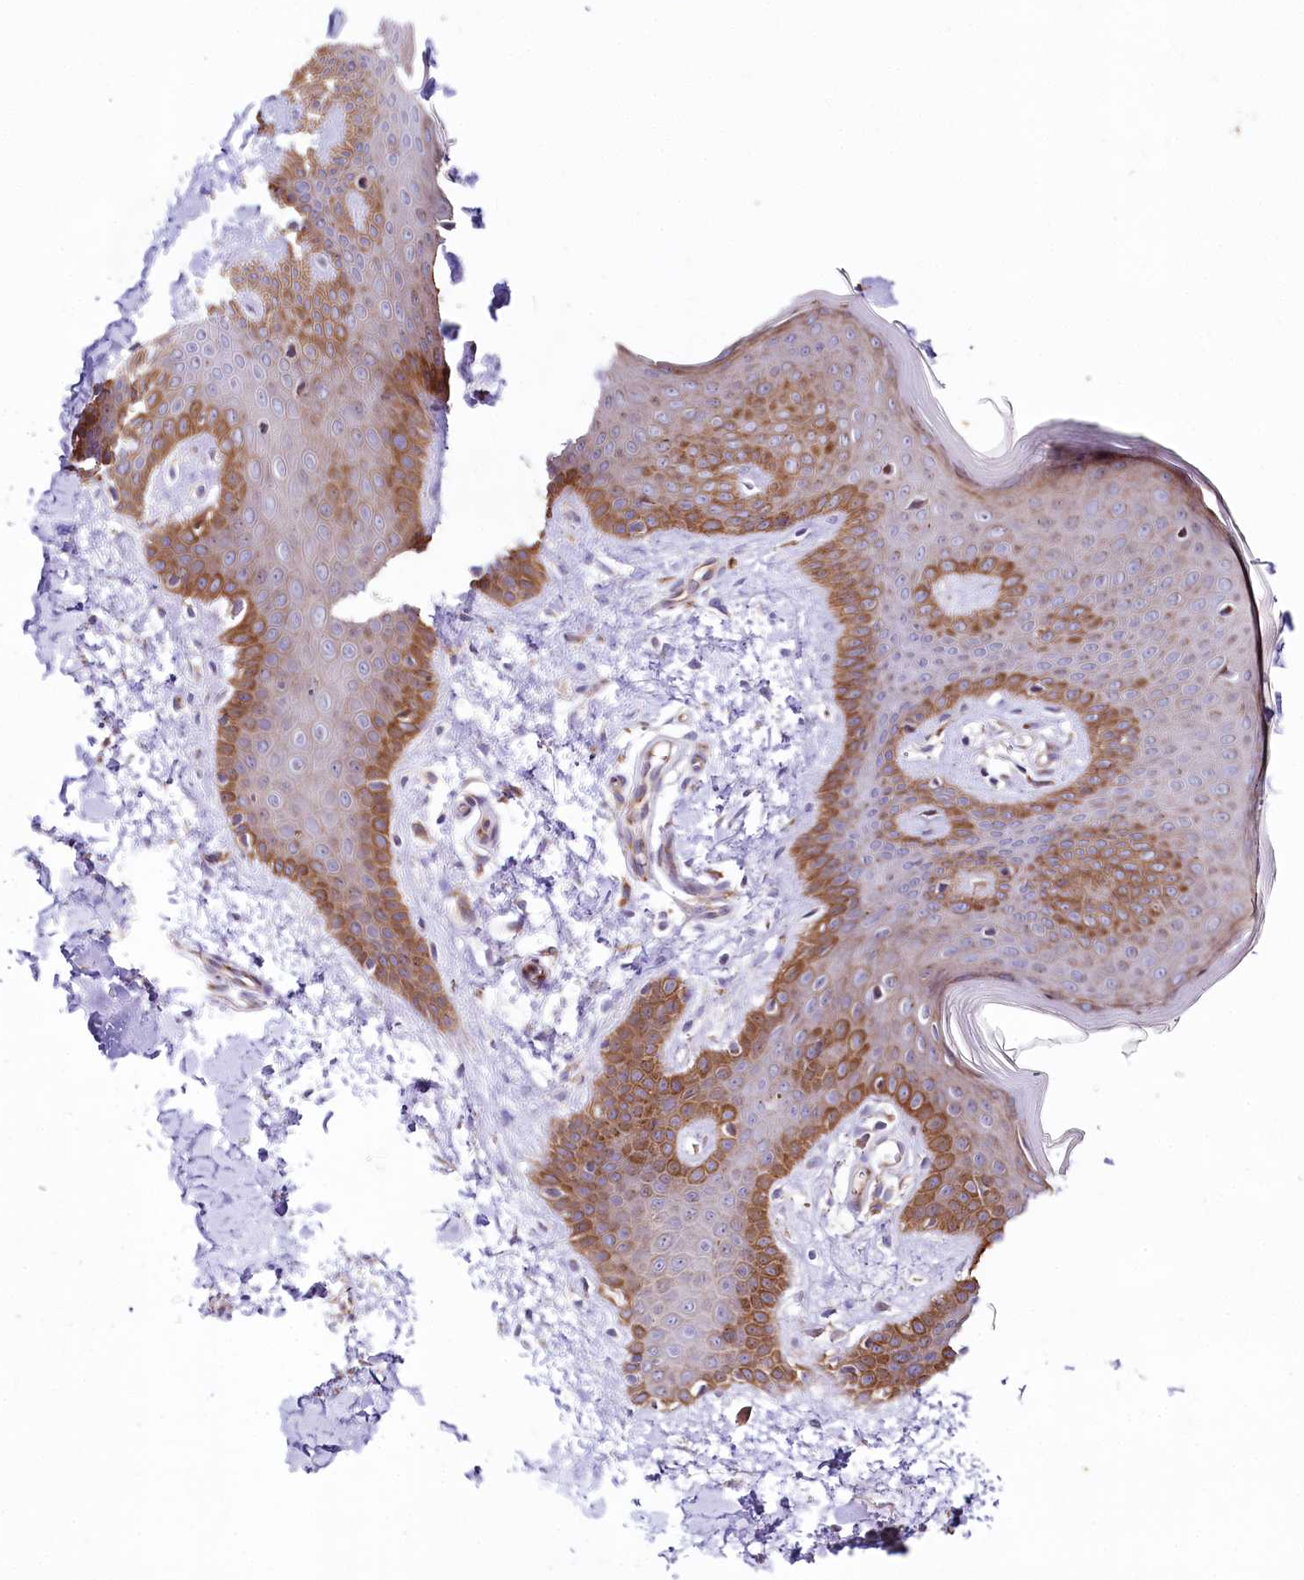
{"staining": {"intensity": "weak", "quantity": "25%-75%", "location": "cytoplasmic/membranous"}, "tissue": "skin", "cell_type": "Fibroblasts", "image_type": "normal", "snomed": [{"axis": "morphology", "description": "Normal tissue, NOS"}, {"axis": "topography", "description": "Skin"}], "caption": "DAB (3,3'-diaminobenzidine) immunohistochemical staining of unremarkable skin reveals weak cytoplasmic/membranous protein staining in about 25%-75% of fibroblasts. The protein of interest is stained brown, and the nuclei are stained in blue (DAB IHC with brightfield microscopy, high magnification).", "gene": "STX6", "patient": {"sex": "male", "age": 36}}